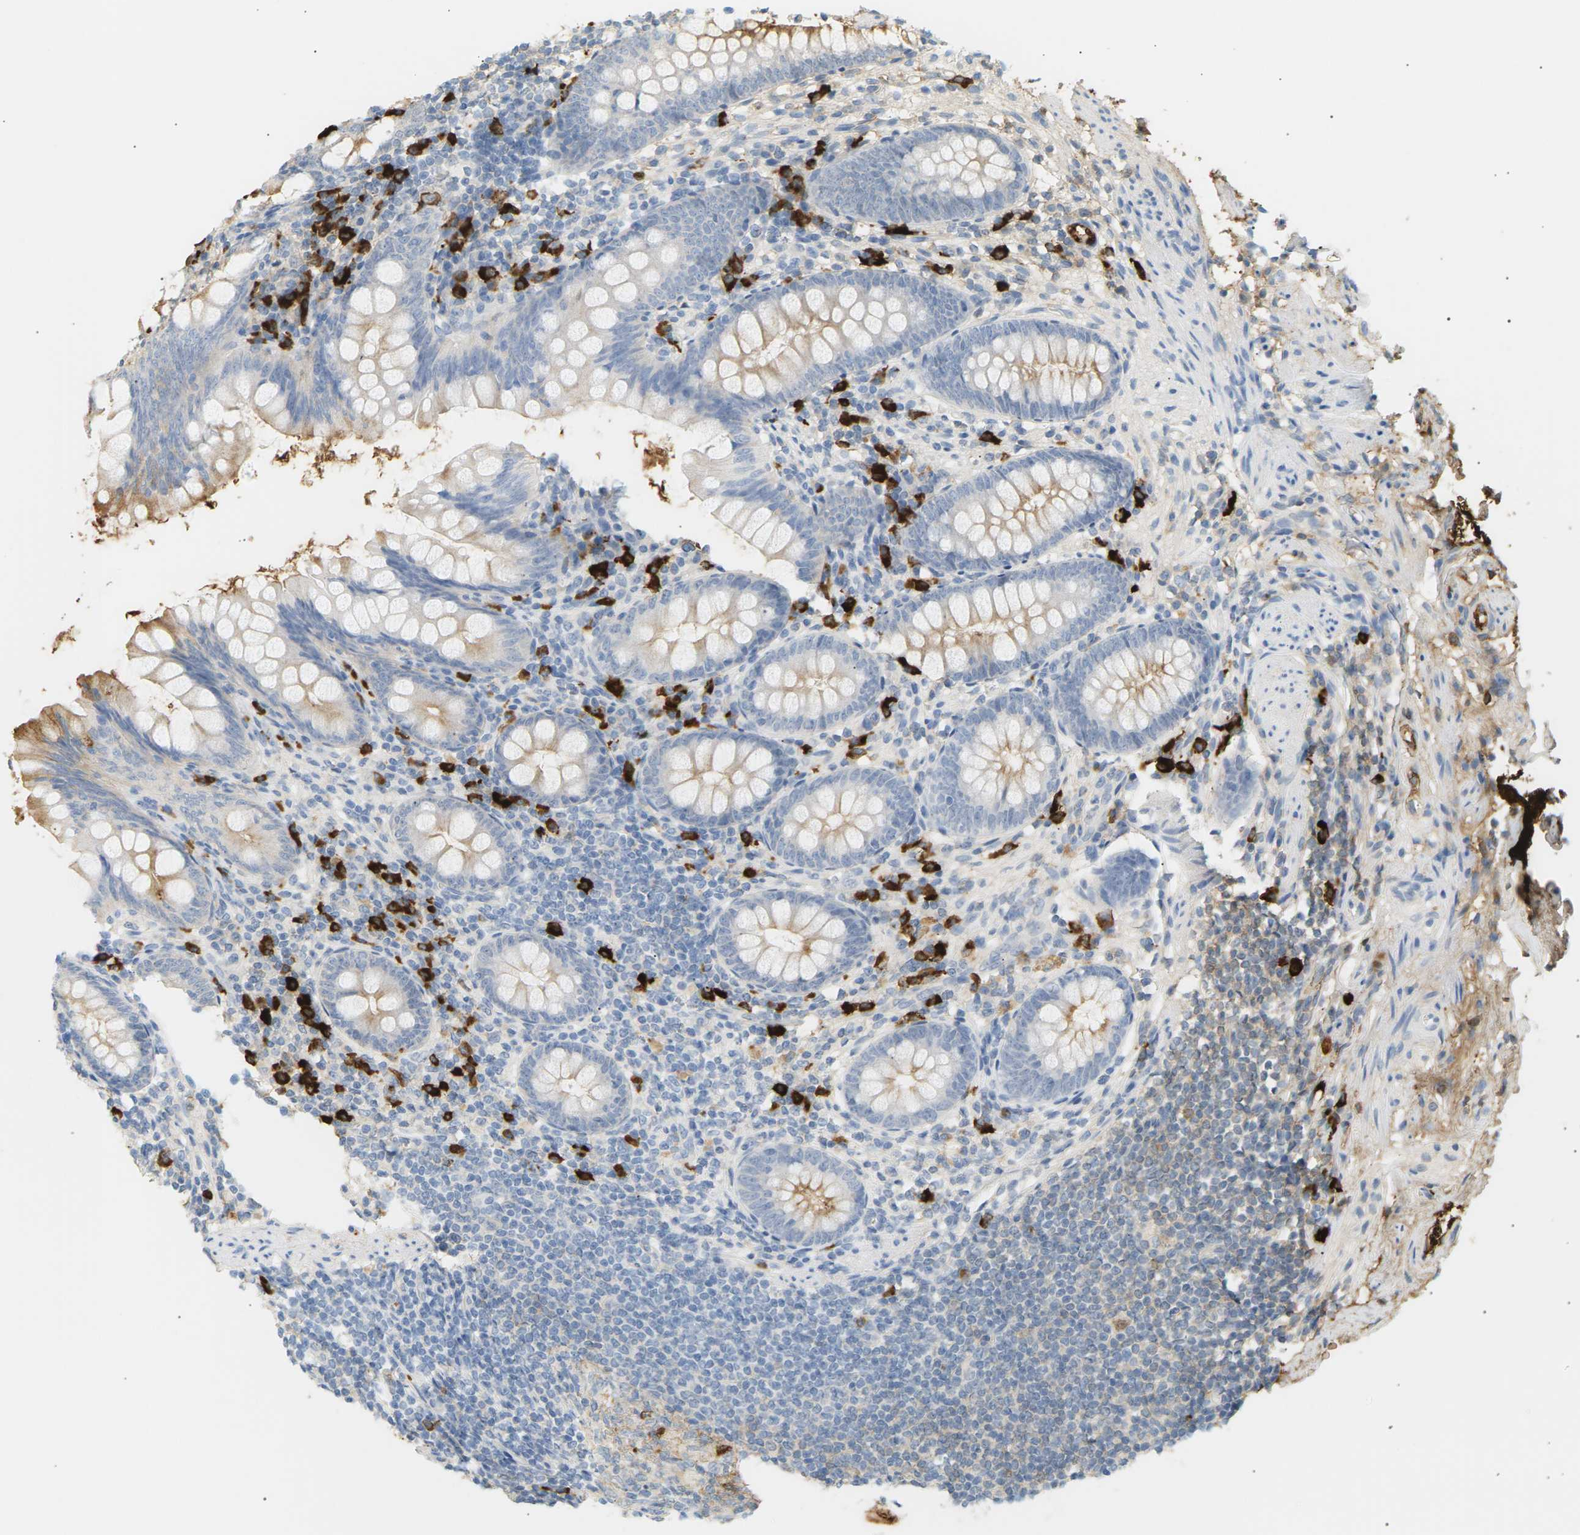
{"staining": {"intensity": "moderate", "quantity": "<25%", "location": "cytoplasmic/membranous"}, "tissue": "appendix", "cell_type": "Glandular cells", "image_type": "normal", "snomed": [{"axis": "morphology", "description": "Normal tissue, NOS"}, {"axis": "topography", "description": "Appendix"}], "caption": "A brown stain labels moderate cytoplasmic/membranous staining of a protein in glandular cells of unremarkable appendix.", "gene": "IGLC3", "patient": {"sex": "female", "age": 77}}